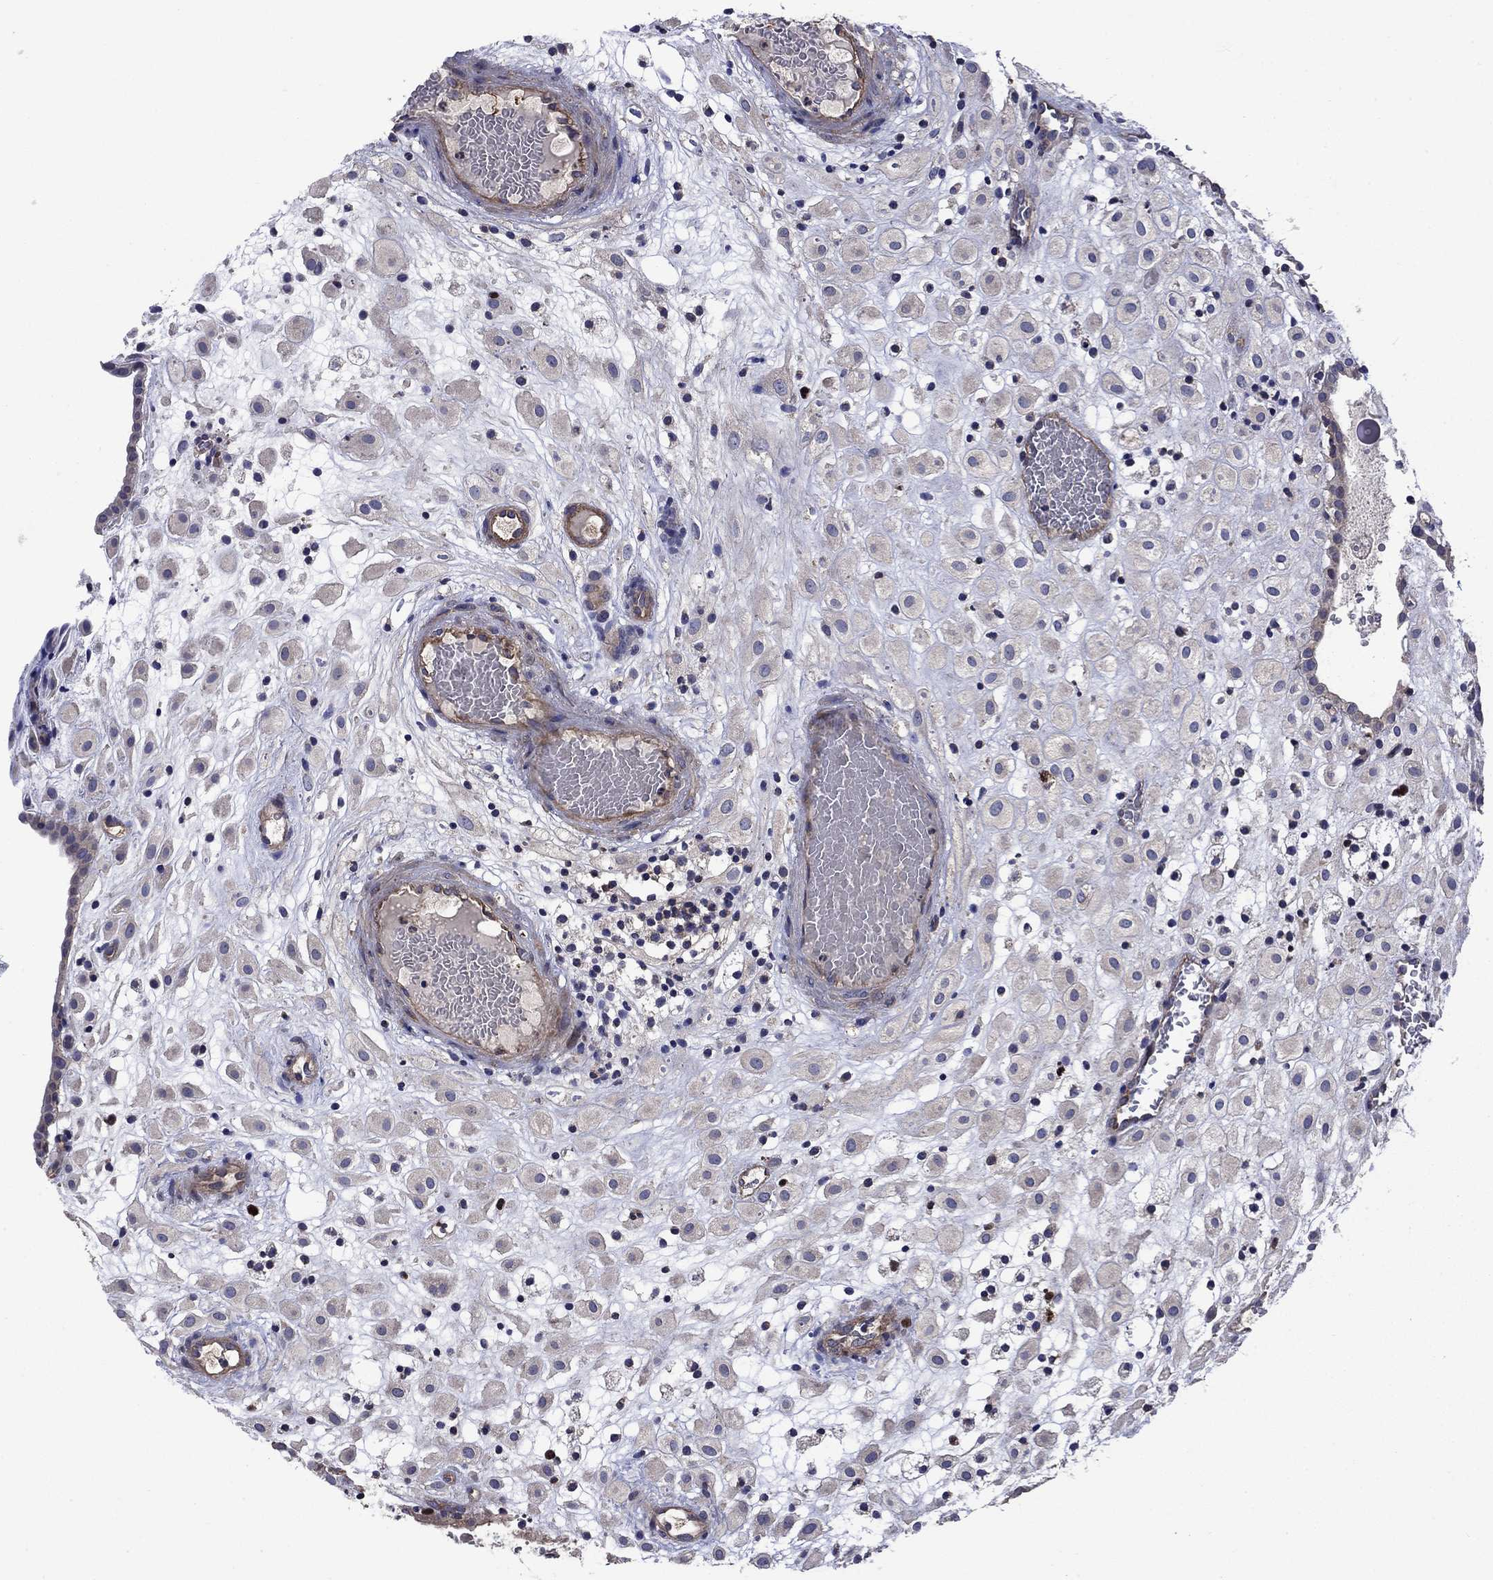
{"staining": {"intensity": "negative", "quantity": "none", "location": "none"}, "tissue": "placenta", "cell_type": "Decidual cells", "image_type": "normal", "snomed": [{"axis": "morphology", "description": "Normal tissue, NOS"}, {"axis": "topography", "description": "Placenta"}], "caption": "The photomicrograph displays no significant positivity in decidual cells of placenta. (DAB (3,3'-diaminobenzidine) IHC visualized using brightfield microscopy, high magnification).", "gene": "KIF22", "patient": {"sex": "female", "age": 24}}